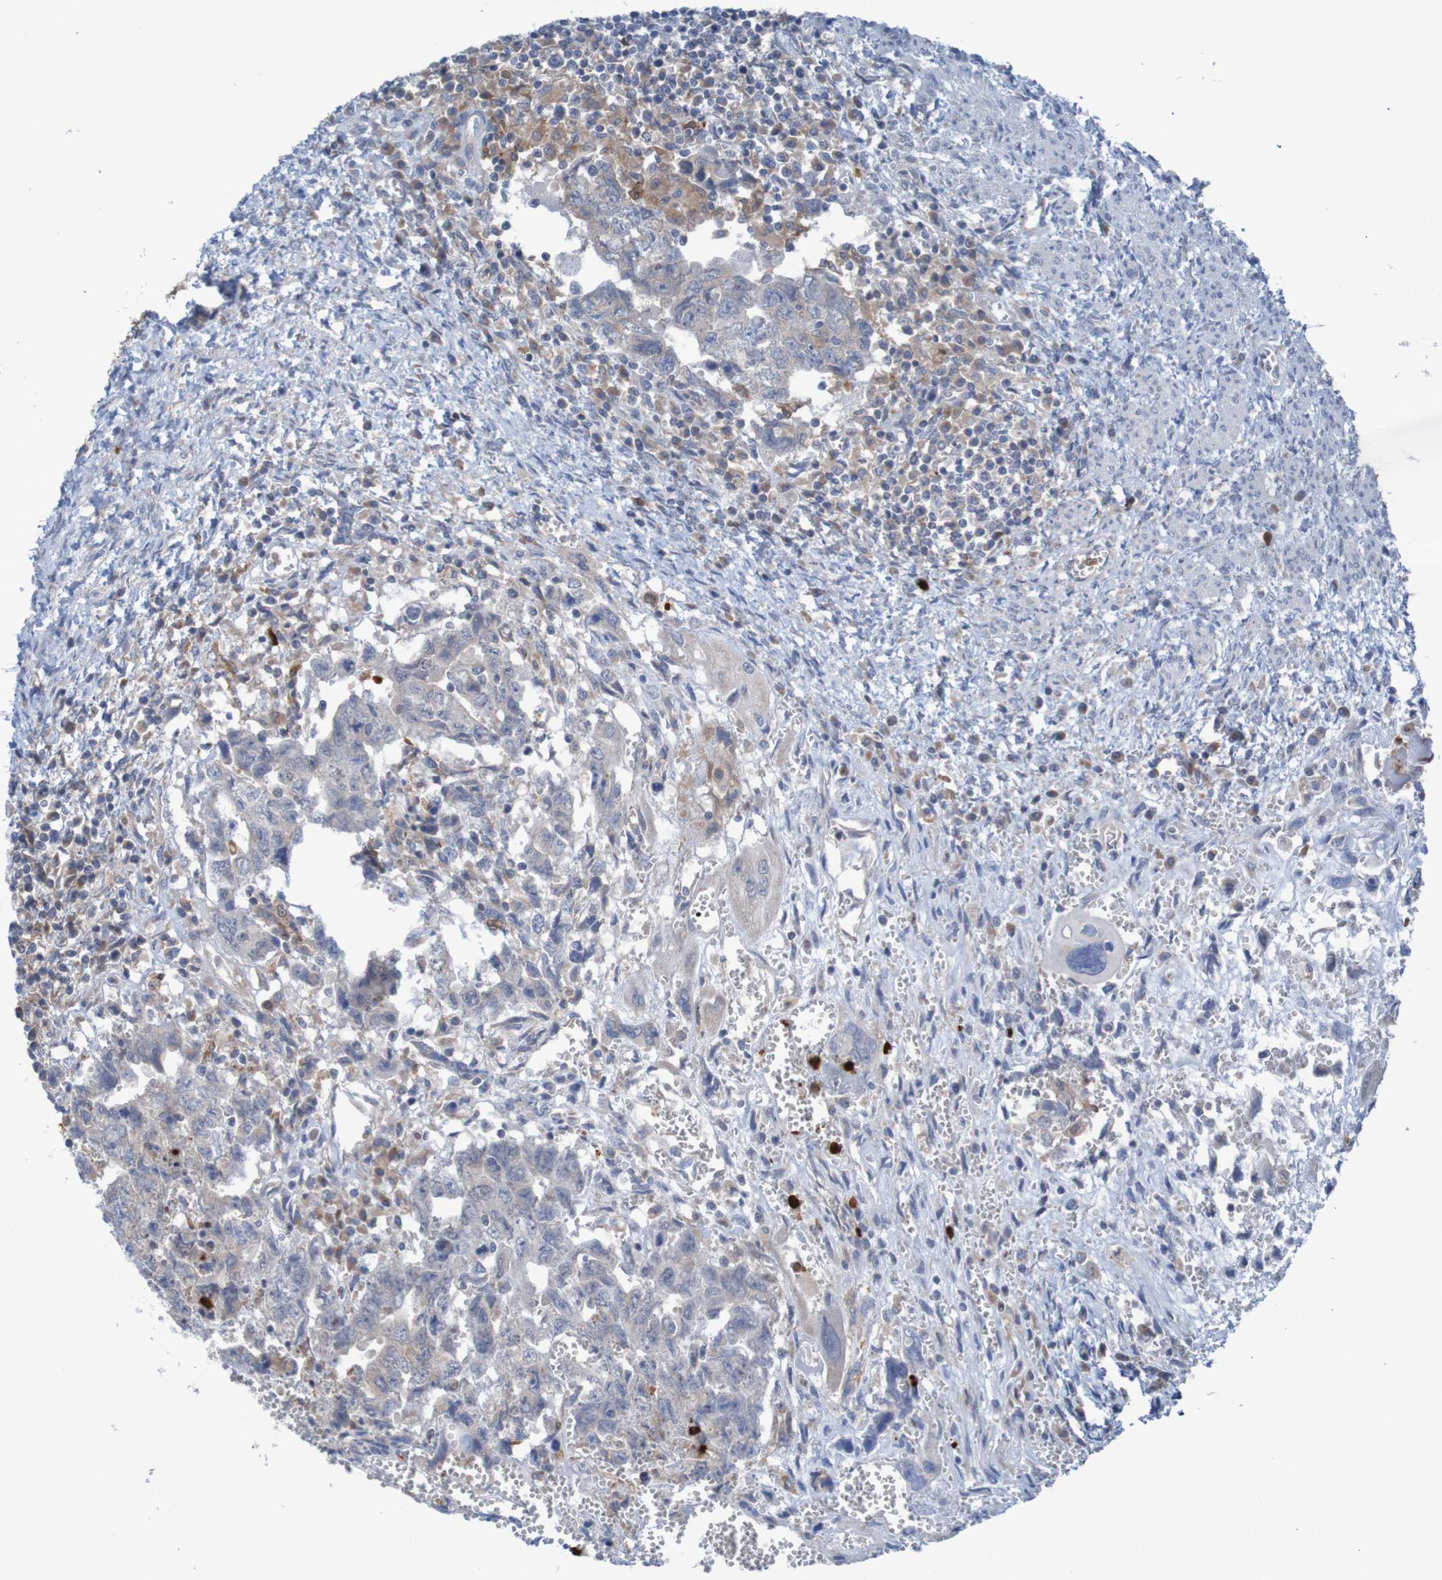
{"staining": {"intensity": "negative", "quantity": "none", "location": "none"}, "tissue": "testis cancer", "cell_type": "Tumor cells", "image_type": "cancer", "snomed": [{"axis": "morphology", "description": "Carcinoma, Embryonal, NOS"}, {"axis": "topography", "description": "Testis"}], "caption": "A micrograph of embryonal carcinoma (testis) stained for a protein reveals no brown staining in tumor cells. The staining is performed using DAB brown chromogen with nuclei counter-stained in using hematoxylin.", "gene": "PARP4", "patient": {"sex": "male", "age": 28}}